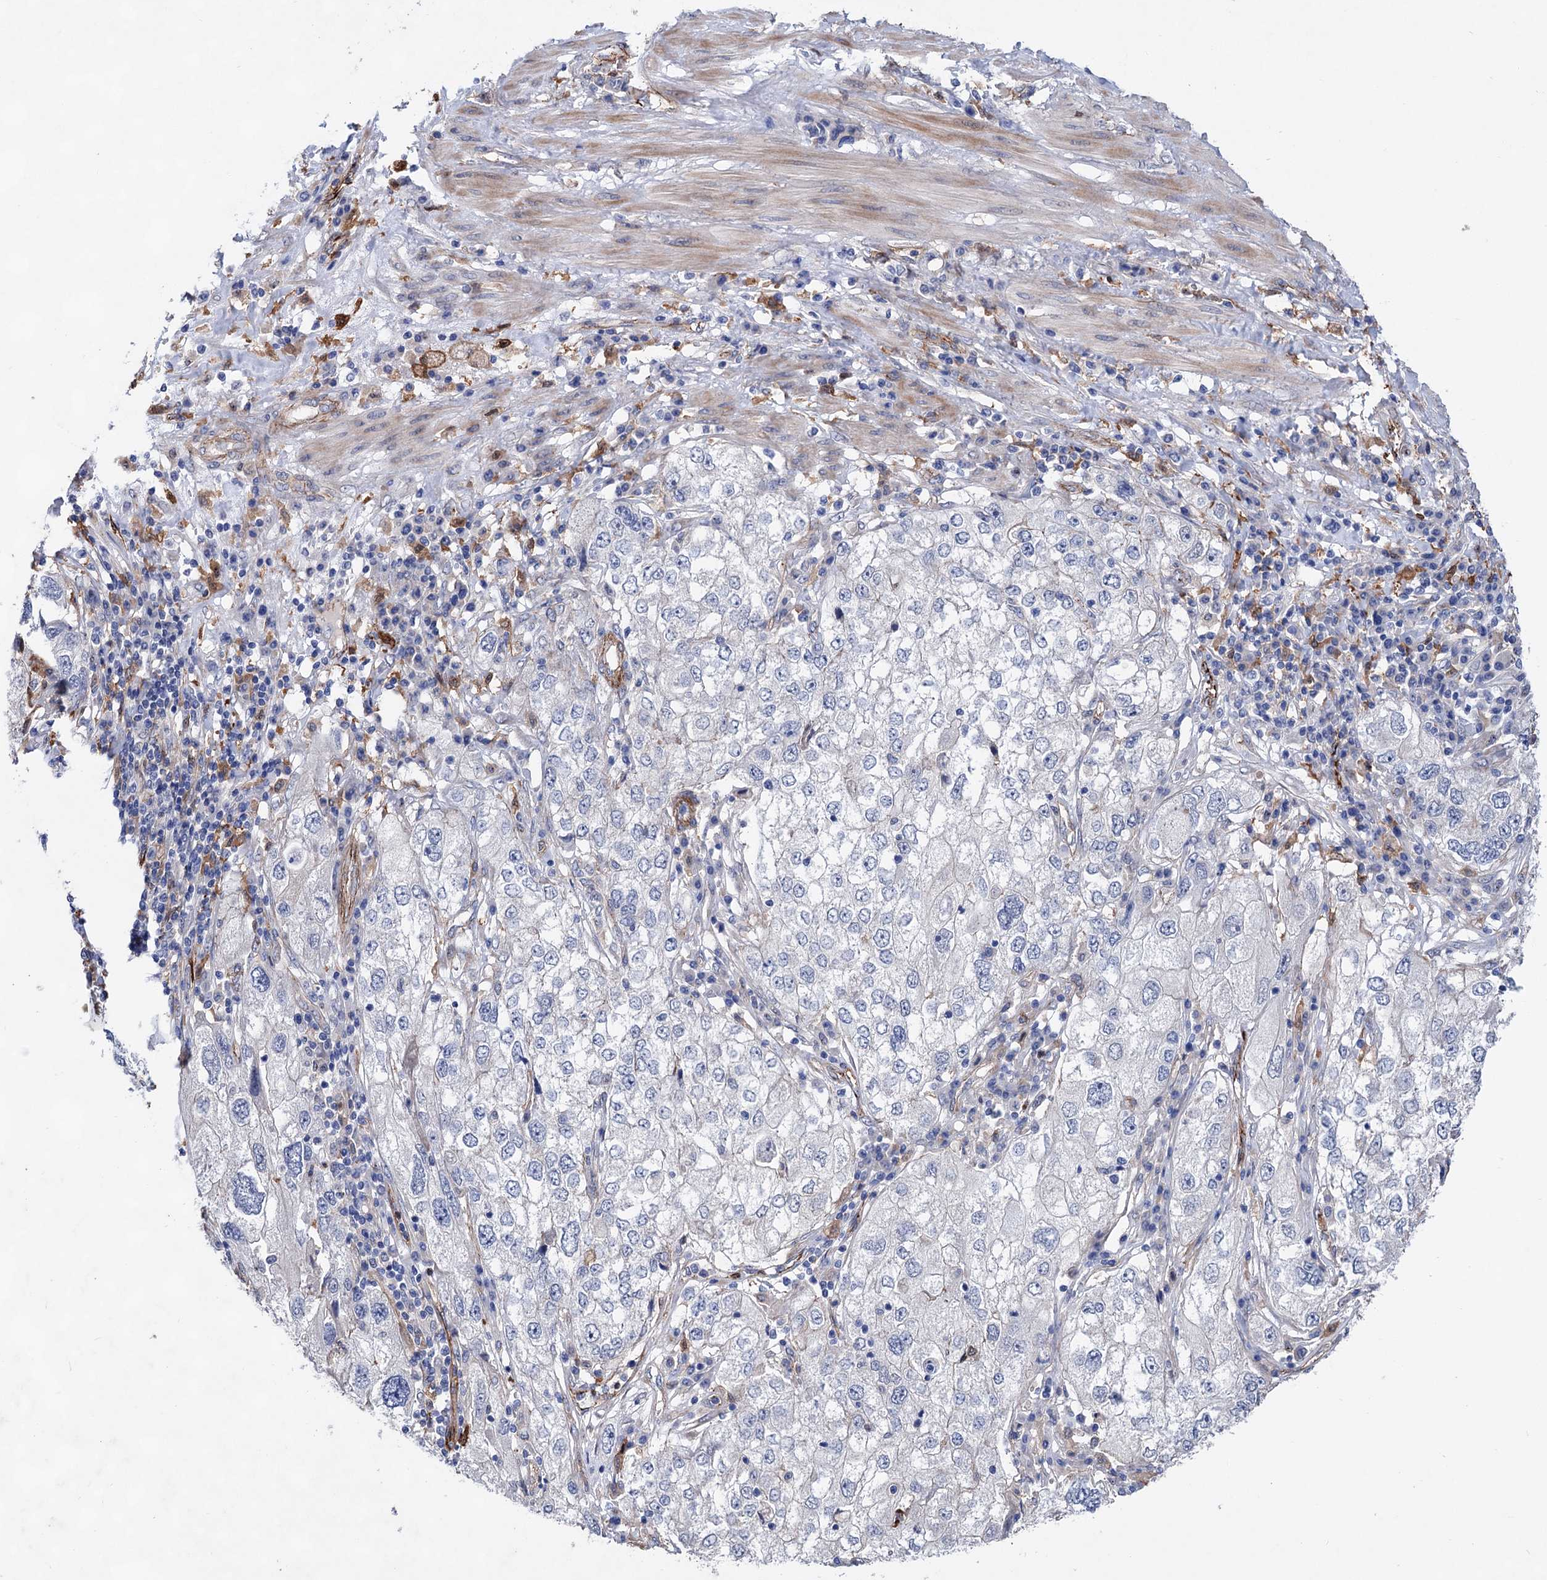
{"staining": {"intensity": "negative", "quantity": "none", "location": "none"}, "tissue": "endometrial cancer", "cell_type": "Tumor cells", "image_type": "cancer", "snomed": [{"axis": "morphology", "description": "Adenocarcinoma, NOS"}, {"axis": "topography", "description": "Endometrium"}], "caption": "This is a histopathology image of immunohistochemistry (IHC) staining of endometrial adenocarcinoma, which shows no expression in tumor cells.", "gene": "TMTC3", "patient": {"sex": "female", "age": 49}}